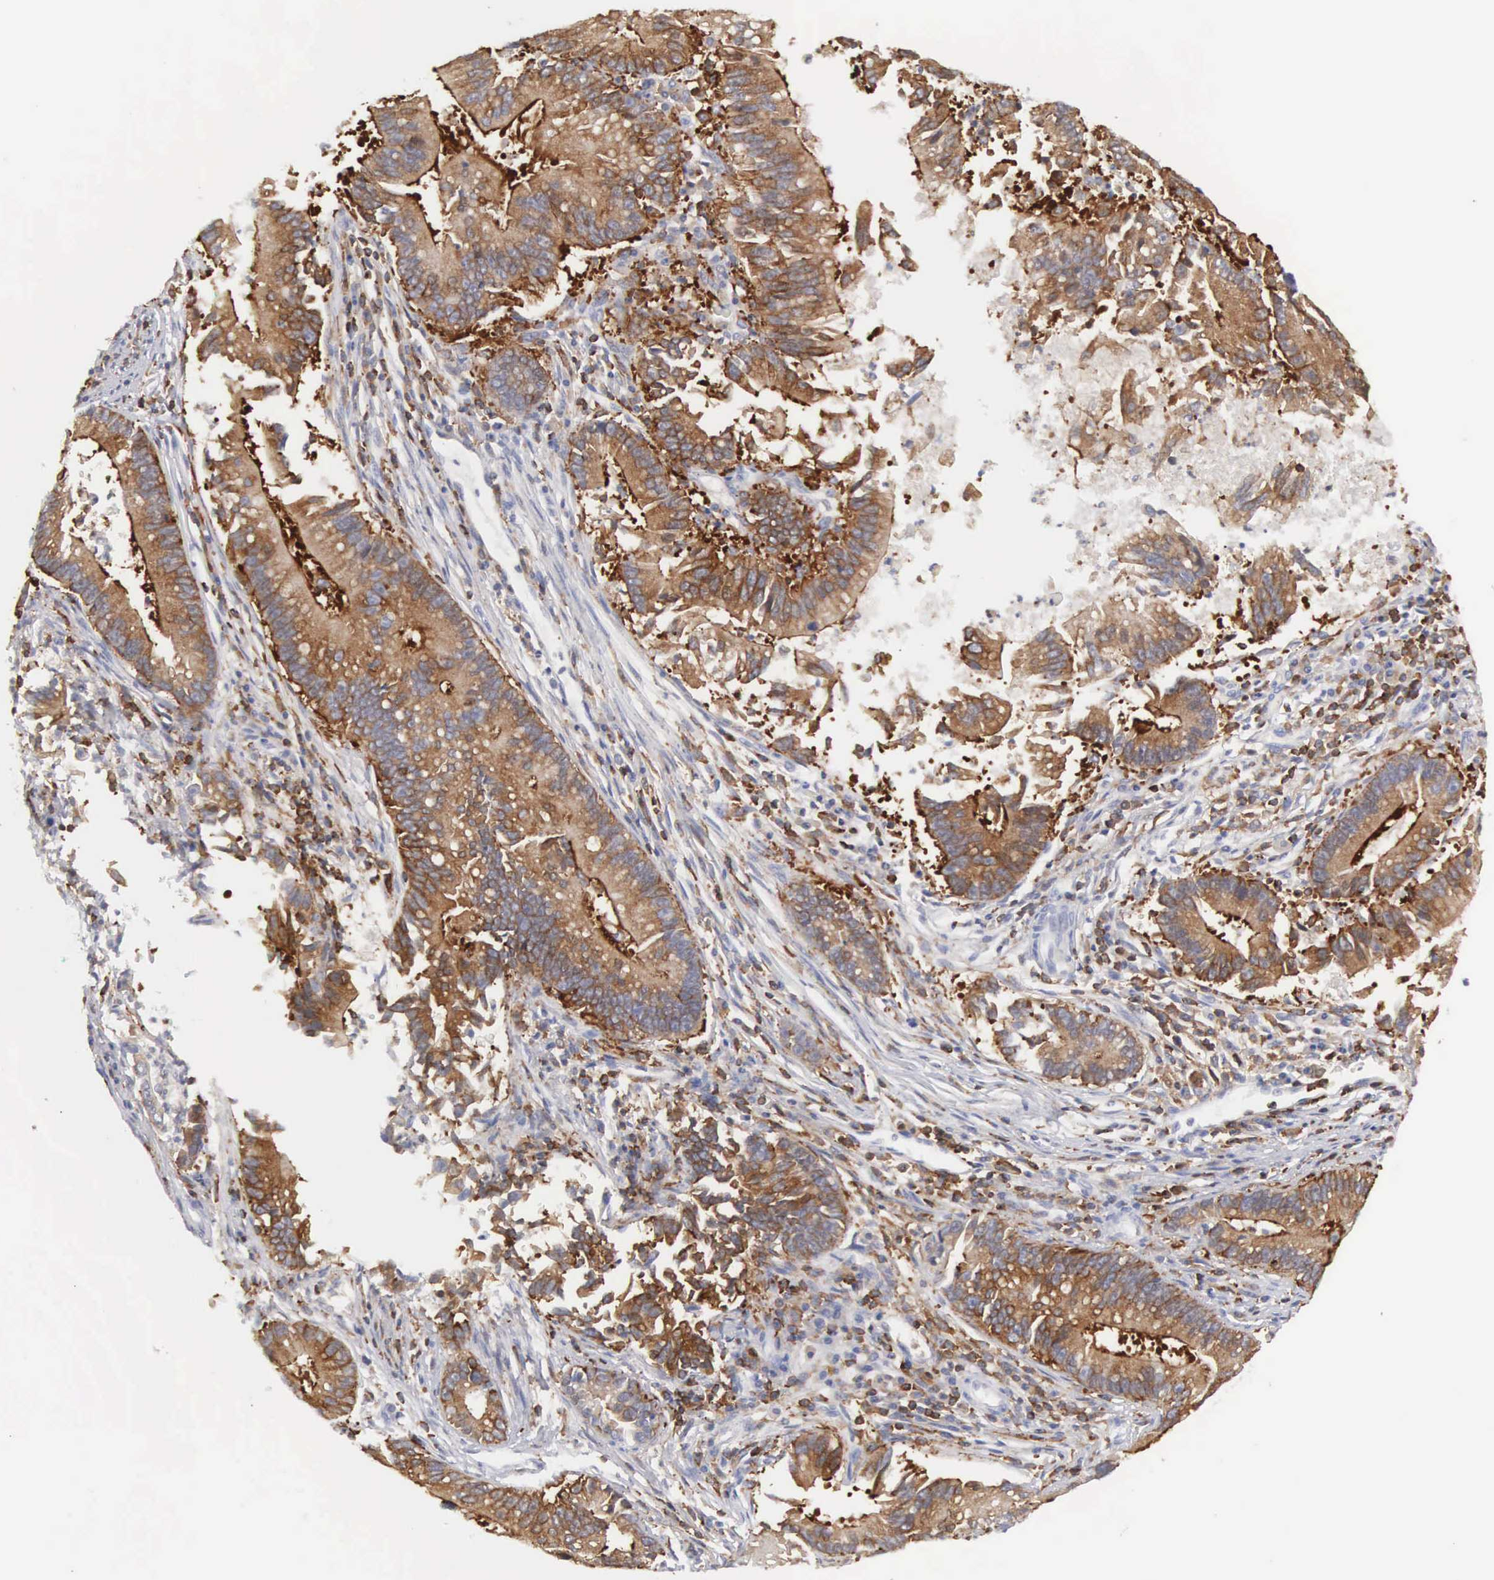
{"staining": {"intensity": "strong", "quantity": ">75%", "location": "cytoplasmic/membranous"}, "tissue": "prostate cancer", "cell_type": "Tumor cells", "image_type": "cancer", "snomed": [{"axis": "morphology", "description": "Adenocarcinoma, Medium grade"}, {"axis": "topography", "description": "Prostate"}], "caption": "The image demonstrates staining of prostate cancer (adenocarcinoma (medium-grade)), revealing strong cytoplasmic/membranous protein expression (brown color) within tumor cells. (Stains: DAB (3,3'-diaminobenzidine) in brown, nuclei in blue, Microscopy: brightfield microscopy at high magnification).", "gene": "SH3BP1", "patient": {"sex": "male", "age": 72}}